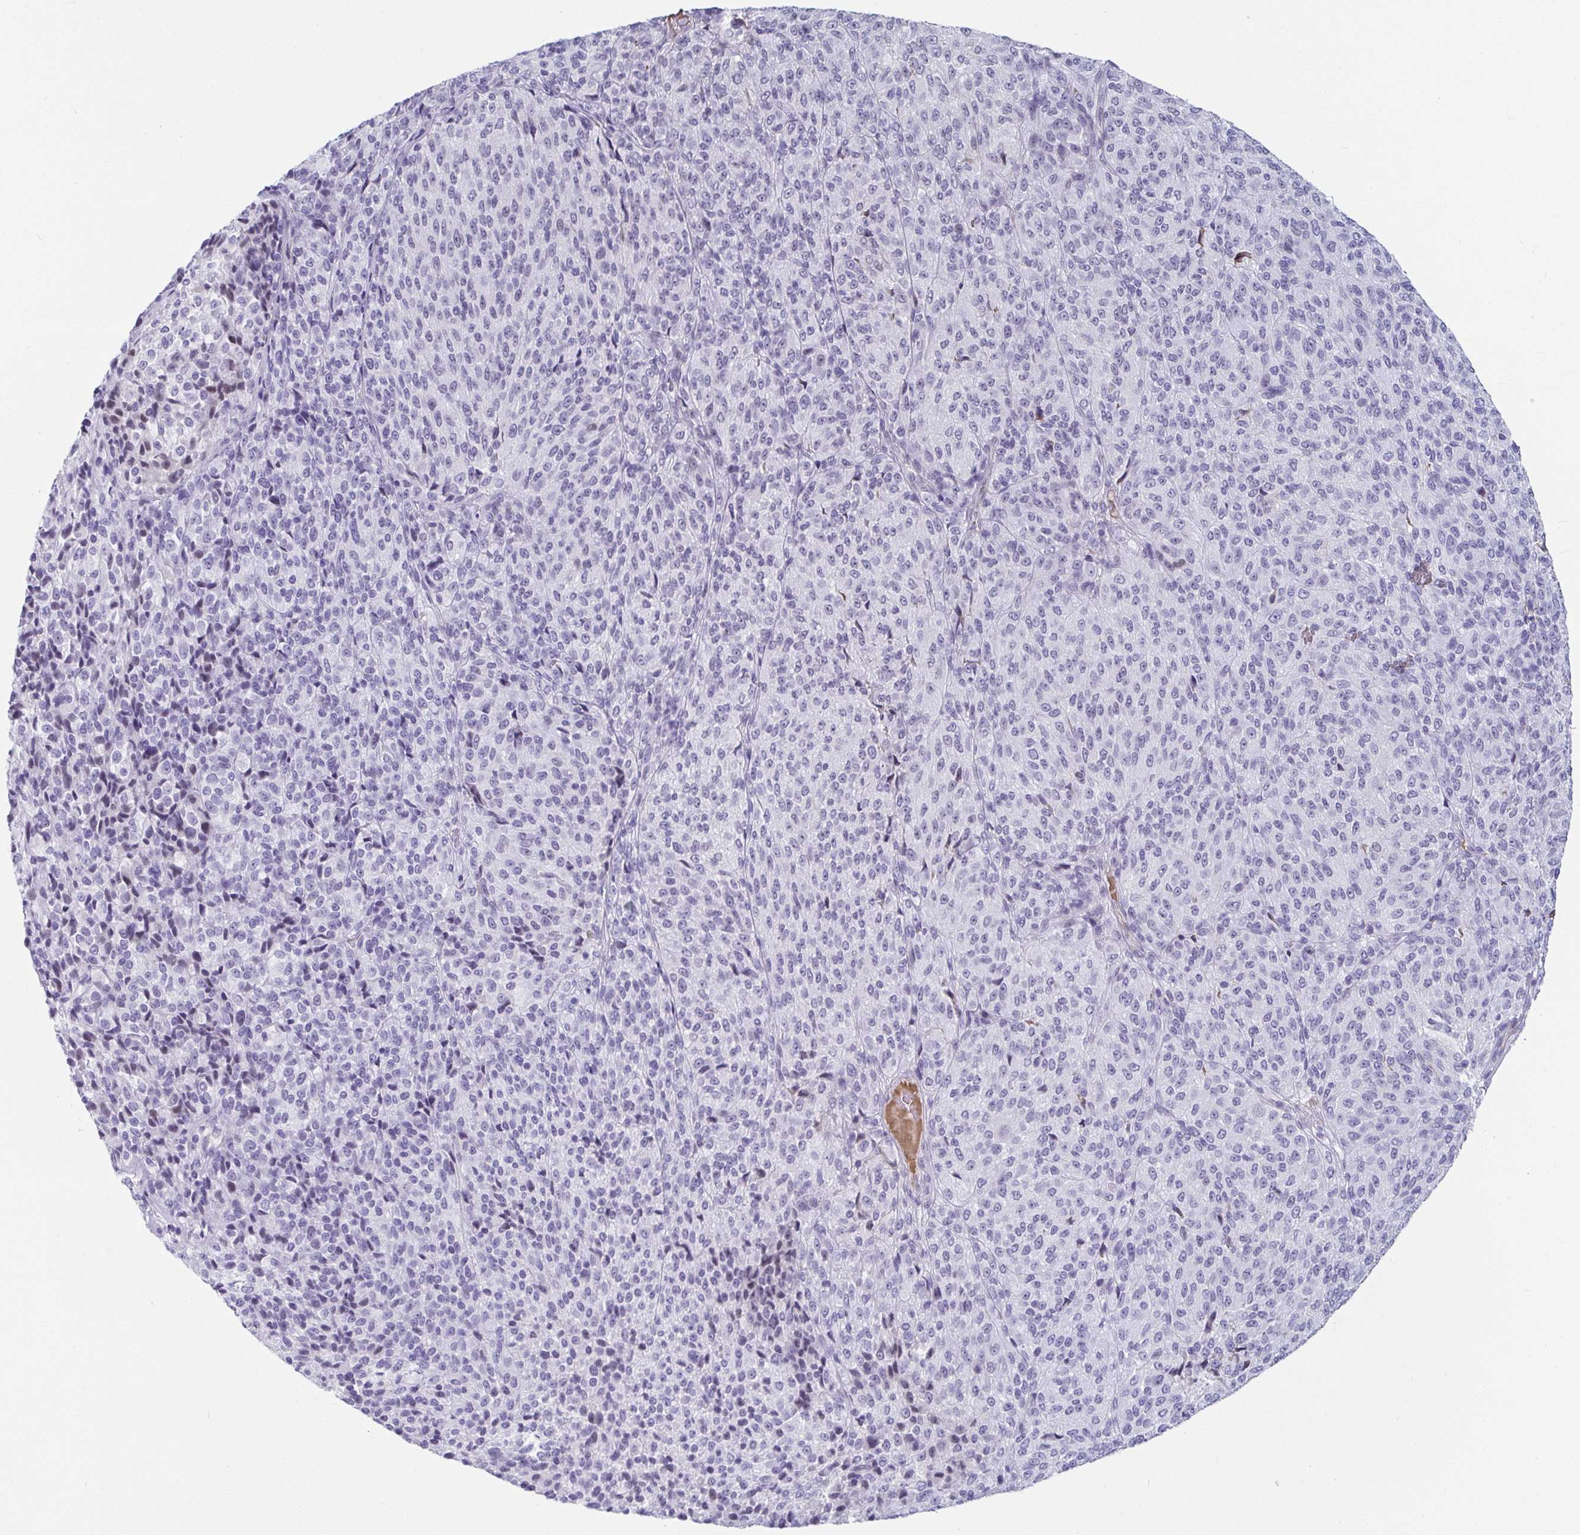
{"staining": {"intensity": "negative", "quantity": "none", "location": "none"}, "tissue": "melanoma", "cell_type": "Tumor cells", "image_type": "cancer", "snomed": [{"axis": "morphology", "description": "Malignant melanoma, Metastatic site"}, {"axis": "topography", "description": "Brain"}], "caption": "High power microscopy histopathology image of an immunohistochemistry (IHC) image of melanoma, revealing no significant positivity in tumor cells. The staining was performed using DAB (3,3'-diaminobenzidine) to visualize the protein expression in brown, while the nuclei were stained in blue with hematoxylin (Magnification: 20x).", "gene": "NPY", "patient": {"sex": "female", "age": 56}}